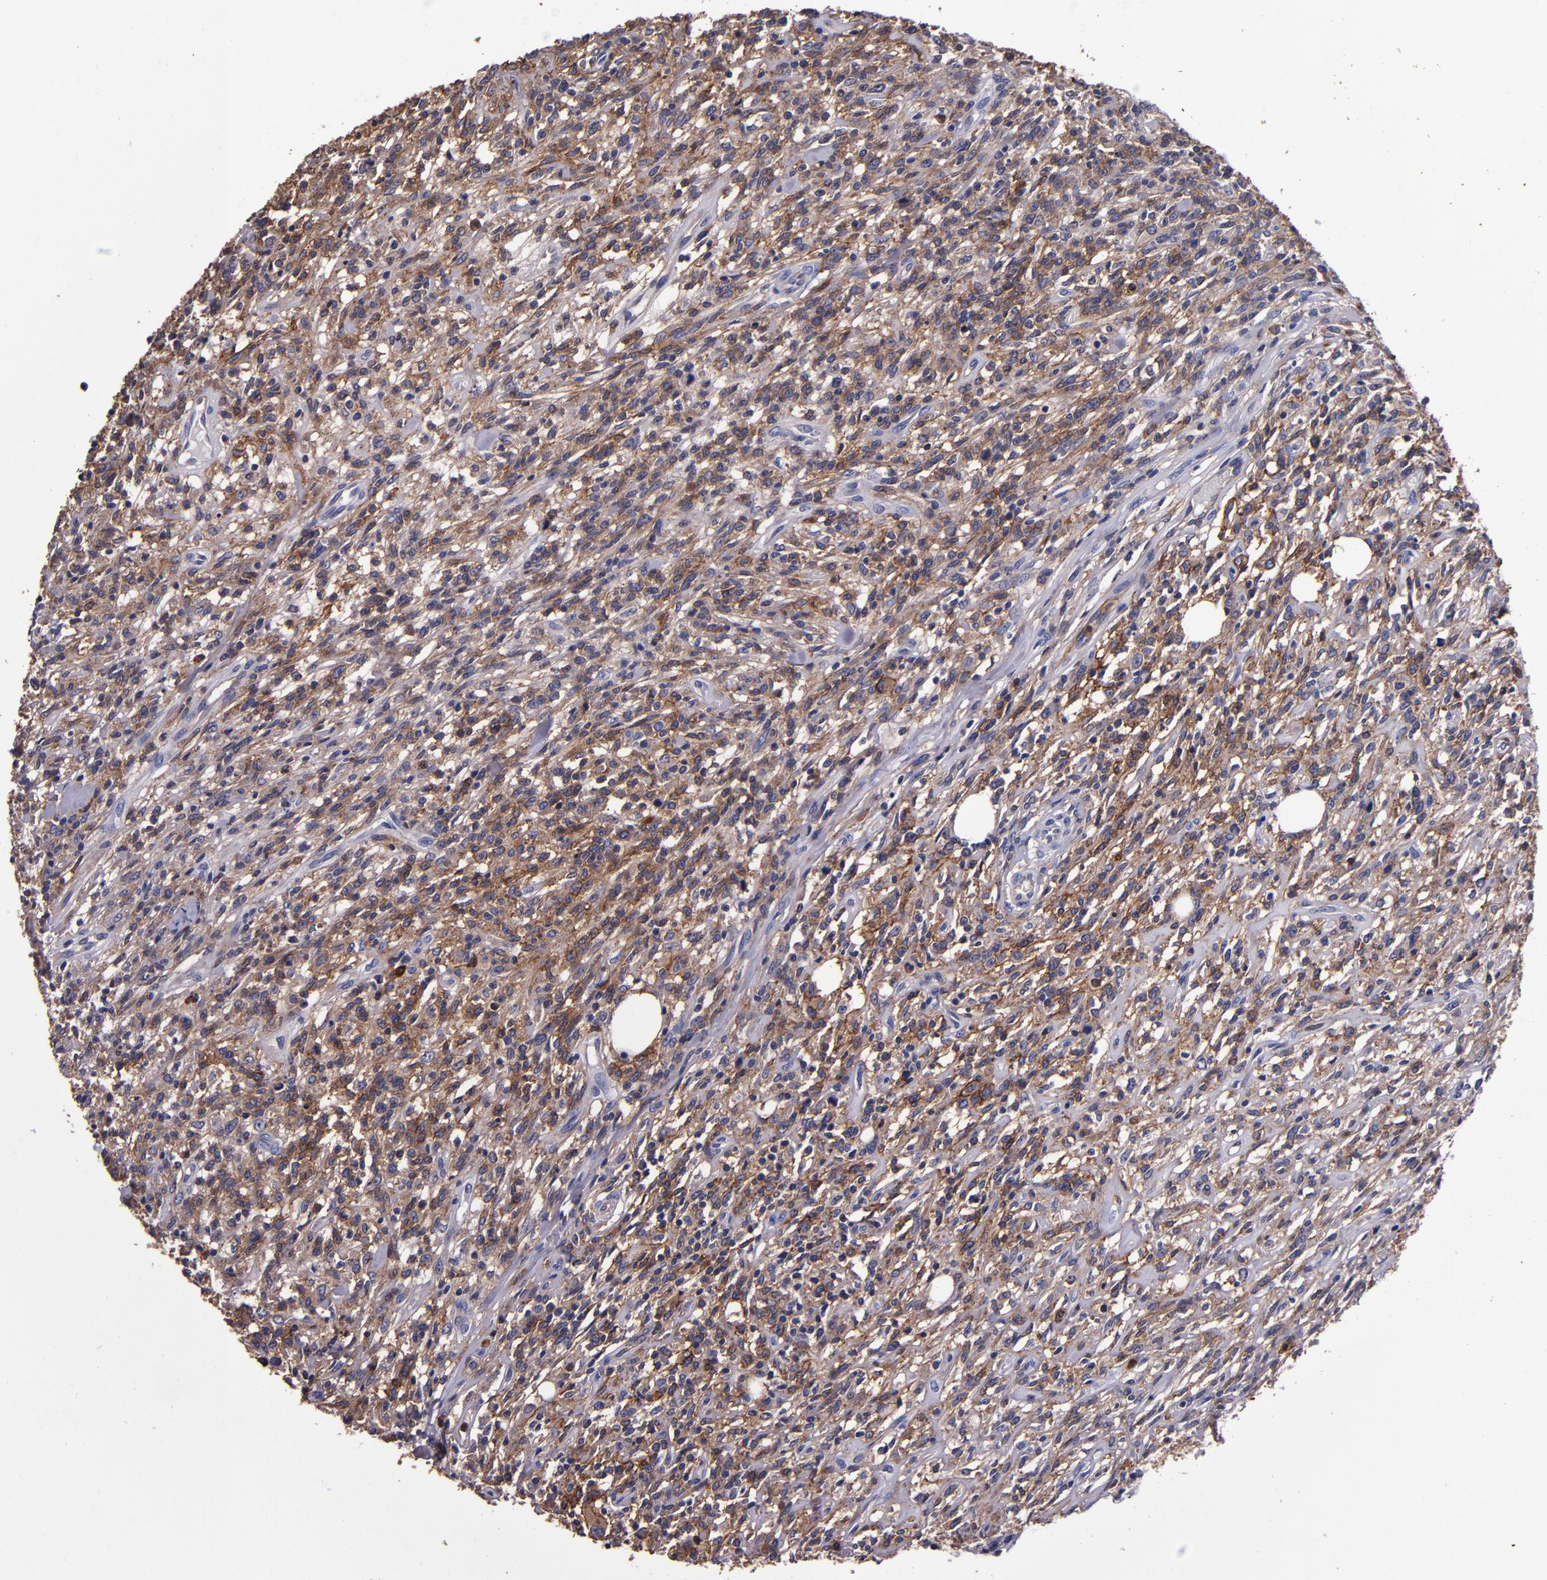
{"staining": {"intensity": "moderate", "quantity": ">75%", "location": "cytoplasmic/membranous"}, "tissue": "lymphoma", "cell_type": "Tumor cells", "image_type": "cancer", "snomed": [{"axis": "morphology", "description": "Malignant lymphoma, non-Hodgkin's type, High grade"}, {"axis": "topography", "description": "Lymph node"}], "caption": "This is a histology image of immunohistochemistry staining of lymphoma, which shows moderate expression in the cytoplasmic/membranous of tumor cells.", "gene": "SIRPA", "patient": {"sex": "female", "age": 73}}